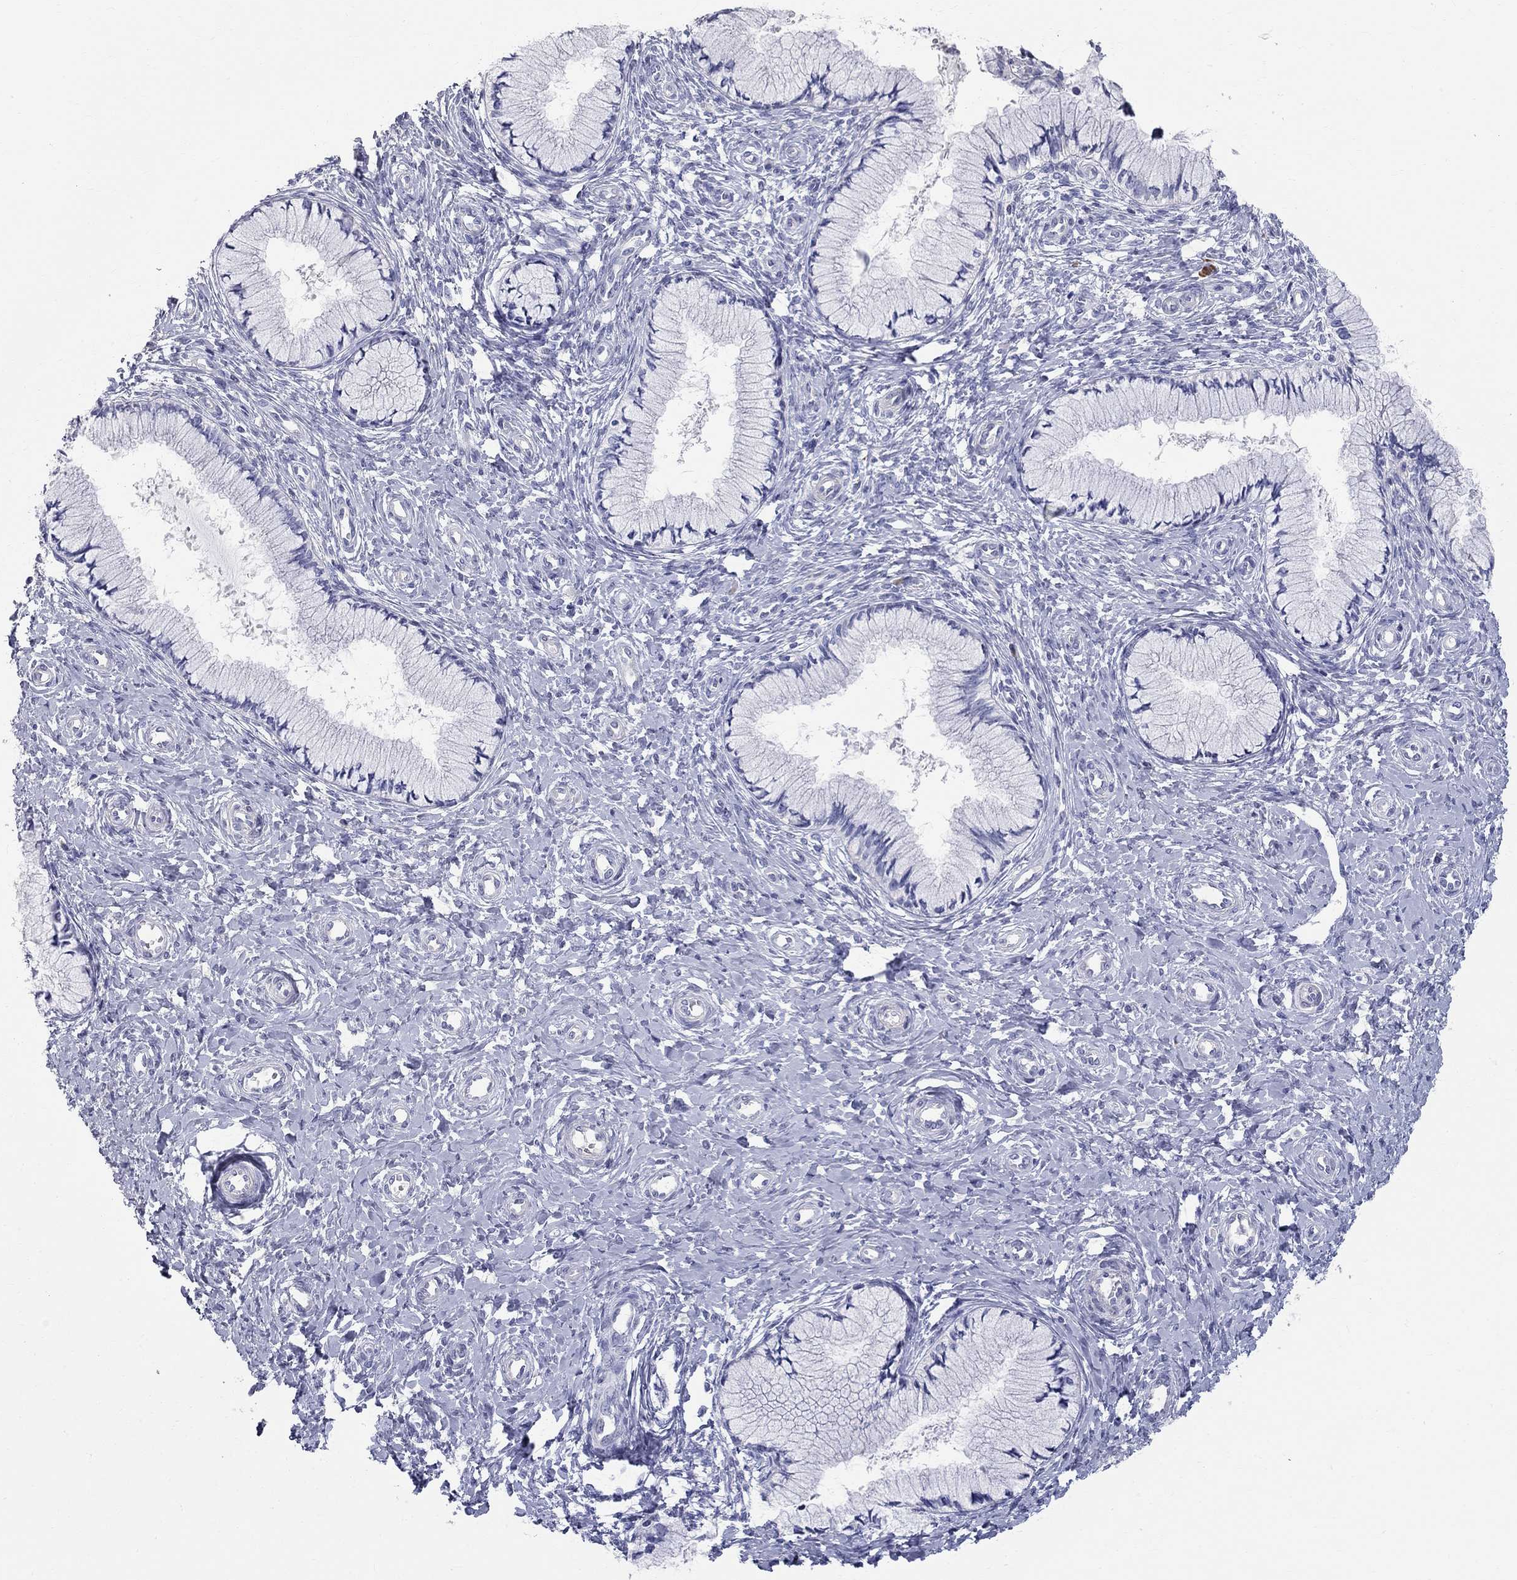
{"staining": {"intensity": "negative", "quantity": "none", "location": "none"}, "tissue": "cervix", "cell_type": "Glandular cells", "image_type": "normal", "snomed": [{"axis": "morphology", "description": "Normal tissue, NOS"}, {"axis": "topography", "description": "Cervix"}], "caption": "This is an immunohistochemistry (IHC) micrograph of normal human cervix. There is no staining in glandular cells.", "gene": "PHOX2B", "patient": {"sex": "female", "age": 37}}